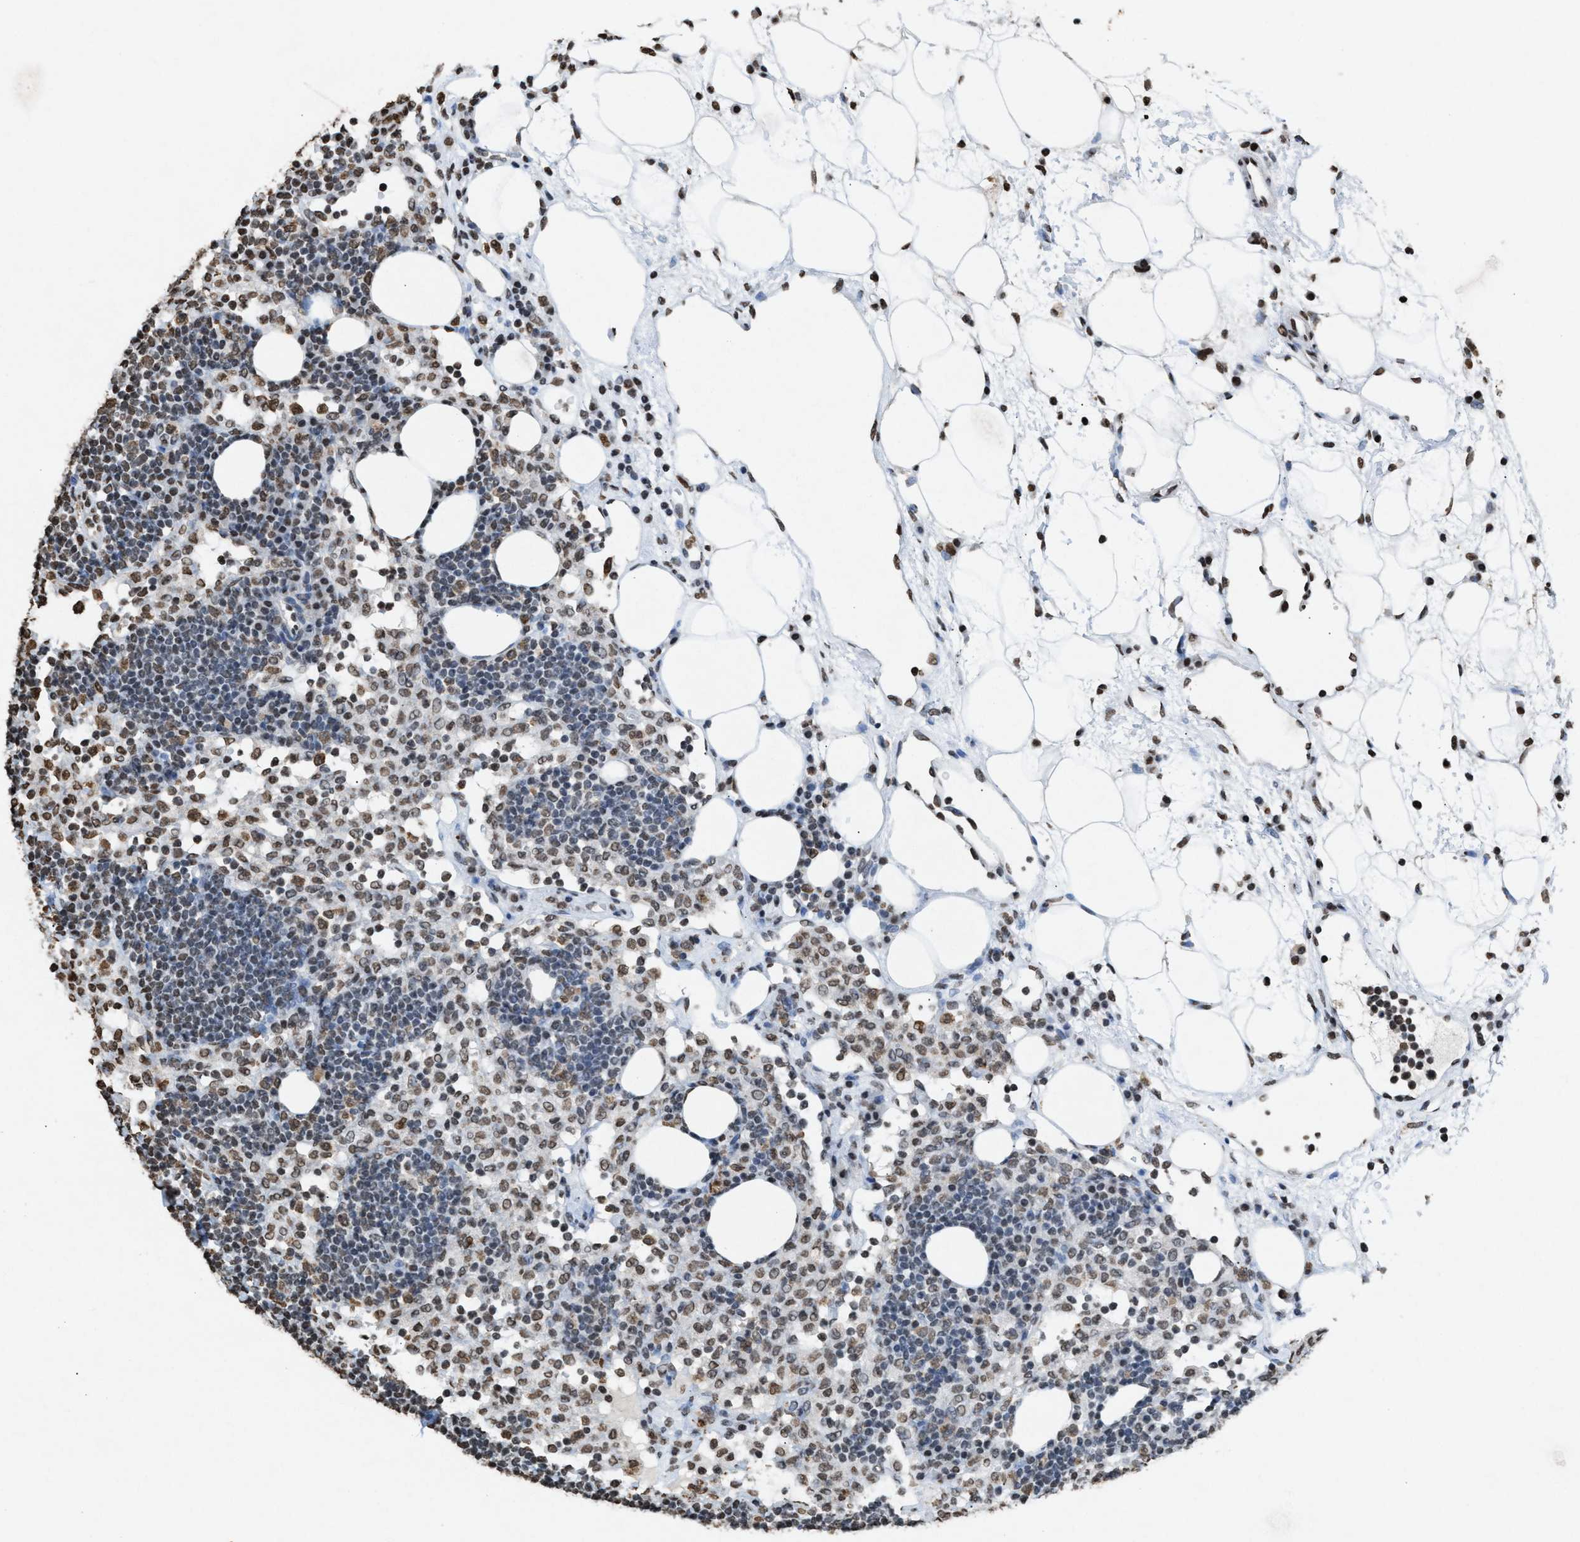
{"staining": {"intensity": "weak", "quantity": "<25%", "location": "nuclear"}, "tissue": "lymph node", "cell_type": "Germinal center cells", "image_type": "normal", "snomed": [{"axis": "morphology", "description": "Normal tissue, NOS"}, {"axis": "morphology", "description": "Carcinoid, malignant, NOS"}, {"axis": "topography", "description": "Lymph node"}], "caption": "High power microscopy micrograph of an immunohistochemistry (IHC) micrograph of benign lymph node, revealing no significant positivity in germinal center cells.", "gene": "NUP88", "patient": {"sex": "male", "age": 47}}